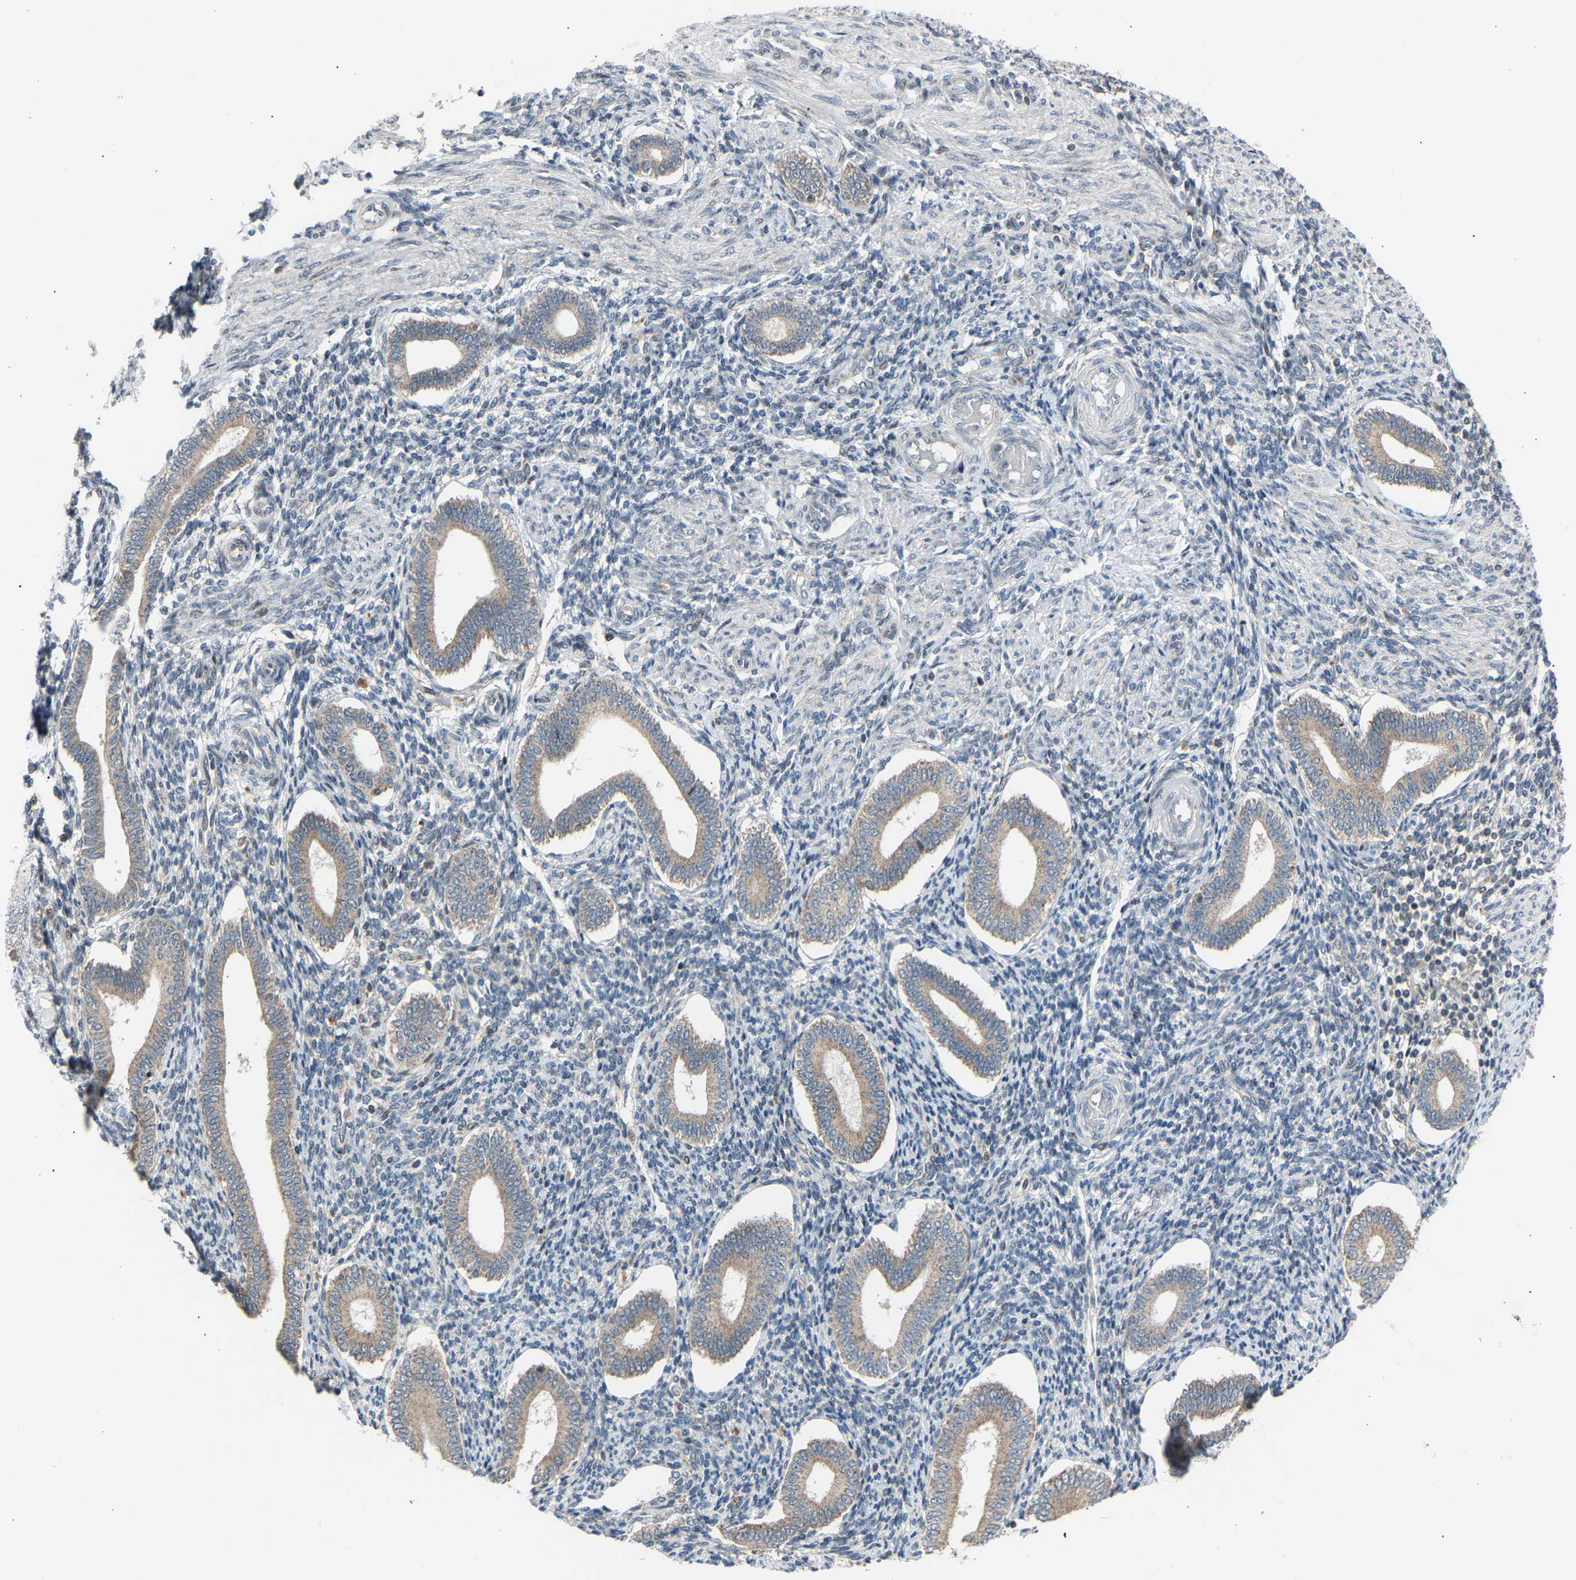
{"staining": {"intensity": "weak", "quantity": "<25%", "location": "cytoplasmic/membranous"}, "tissue": "endometrium", "cell_type": "Cells in endometrial stroma", "image_type": "normal", "snomed": [{"axis": "morphology", "description": "Normal tissue, NOS"}, {"axis": "topography", "description": "Endometrium"}], "caption": "Protein analysis of benign endometrium exhibits no significant staining in cells in endometrial stroma. (Stains: DAB (3,3'-diaminobenzidine) immunohistochemistry with hematoxylin counter stain, Microscopy: brightfield microscopy at high magnification).", "gene": "SLIRP", "patient": {"sex": "female", "age": 42}}